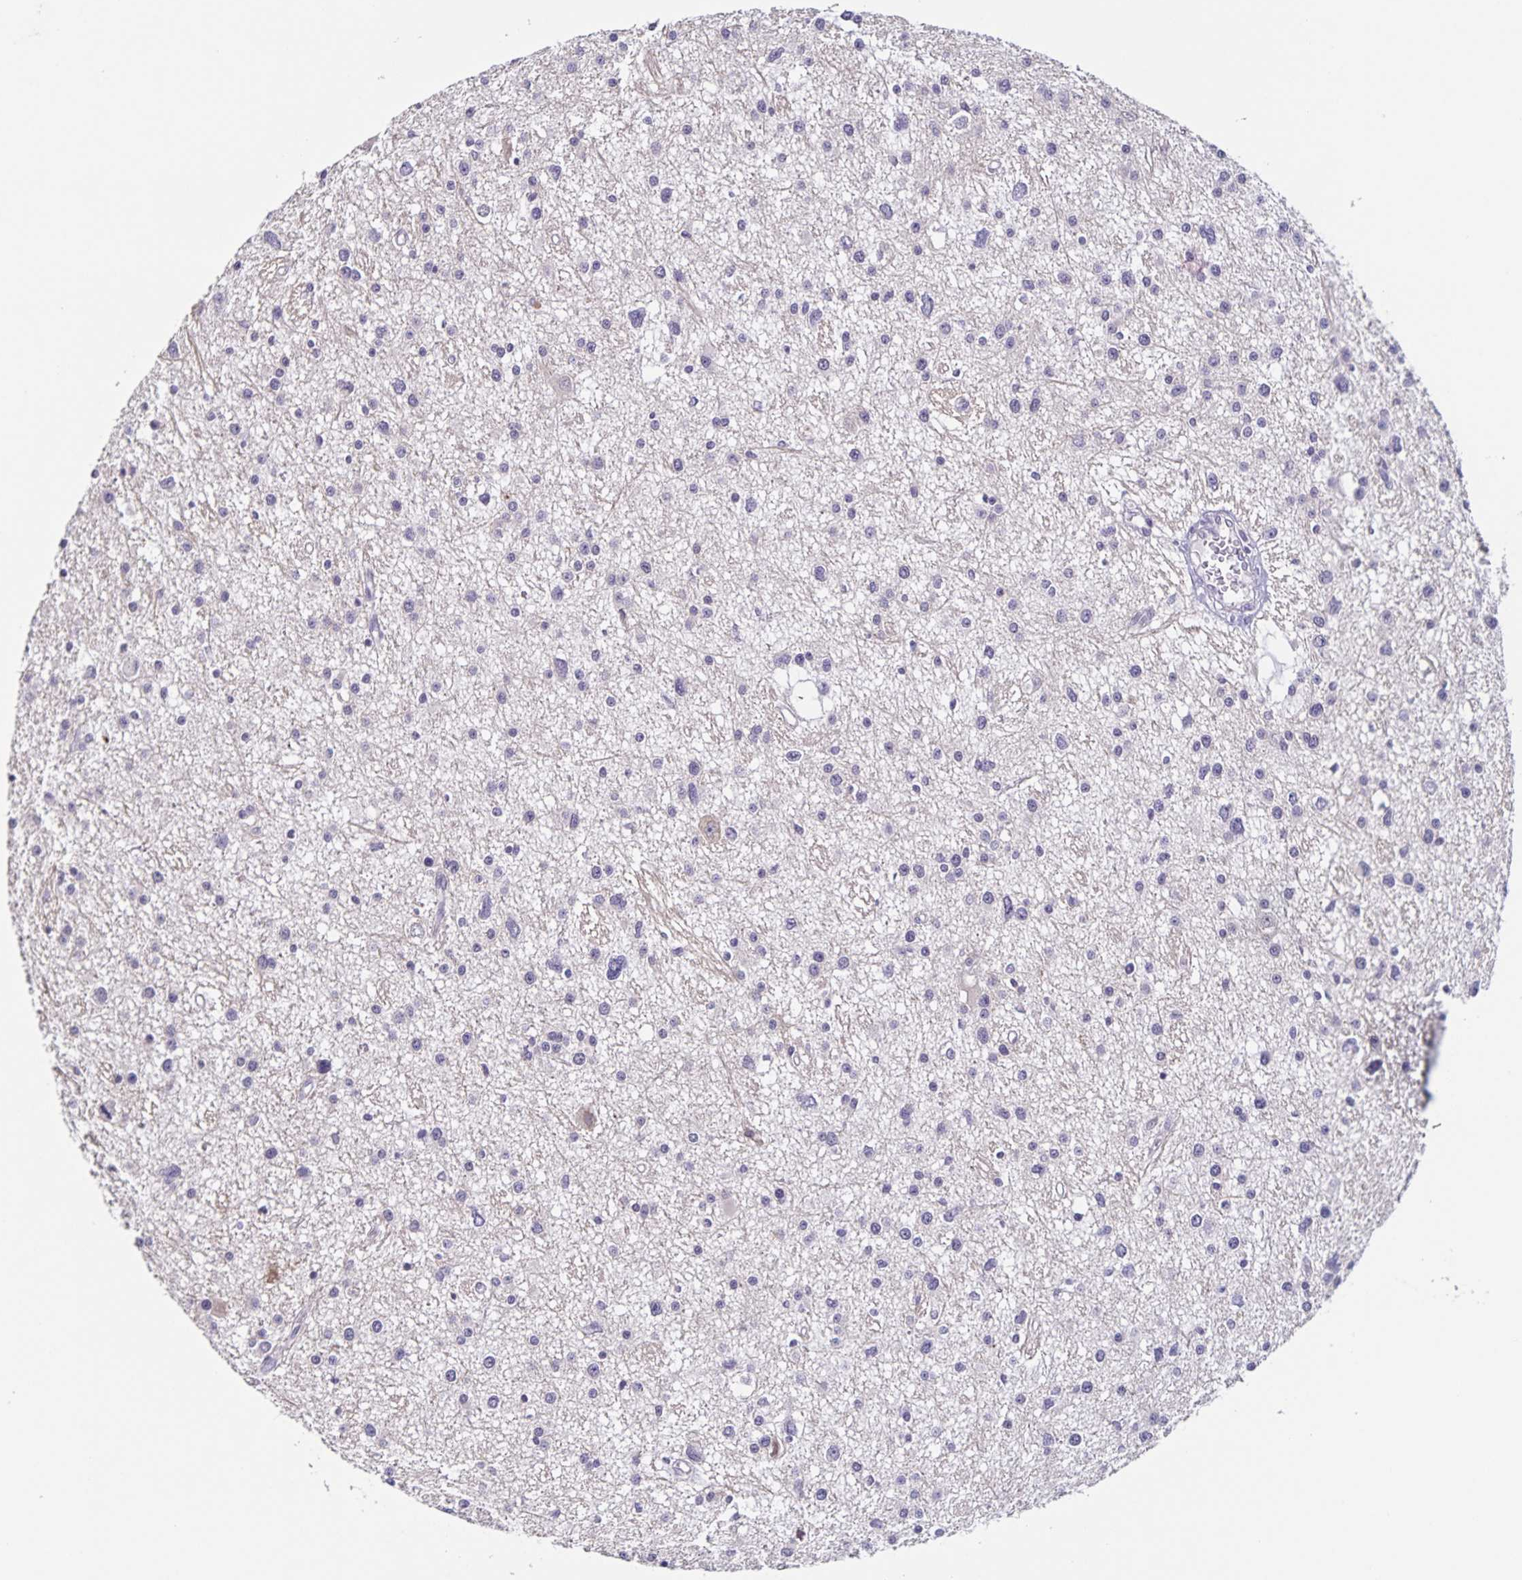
{"staining": {"intensity": "negative", "quantity": "none", "location": "none"}, "tissue": "glioma", "cell_type": "Tumor cells", "image_type": "cancer", "snomed": [{"axis": "morphology", "description": "Glioma, malignant, High grade"}, {"axis": "topography", "description": "Brain"}], "caption": "There is no significant expression in tumor cells of glioma.", "gene": "SLC12A3", "patient": {"sex": "male", "age": 54}}